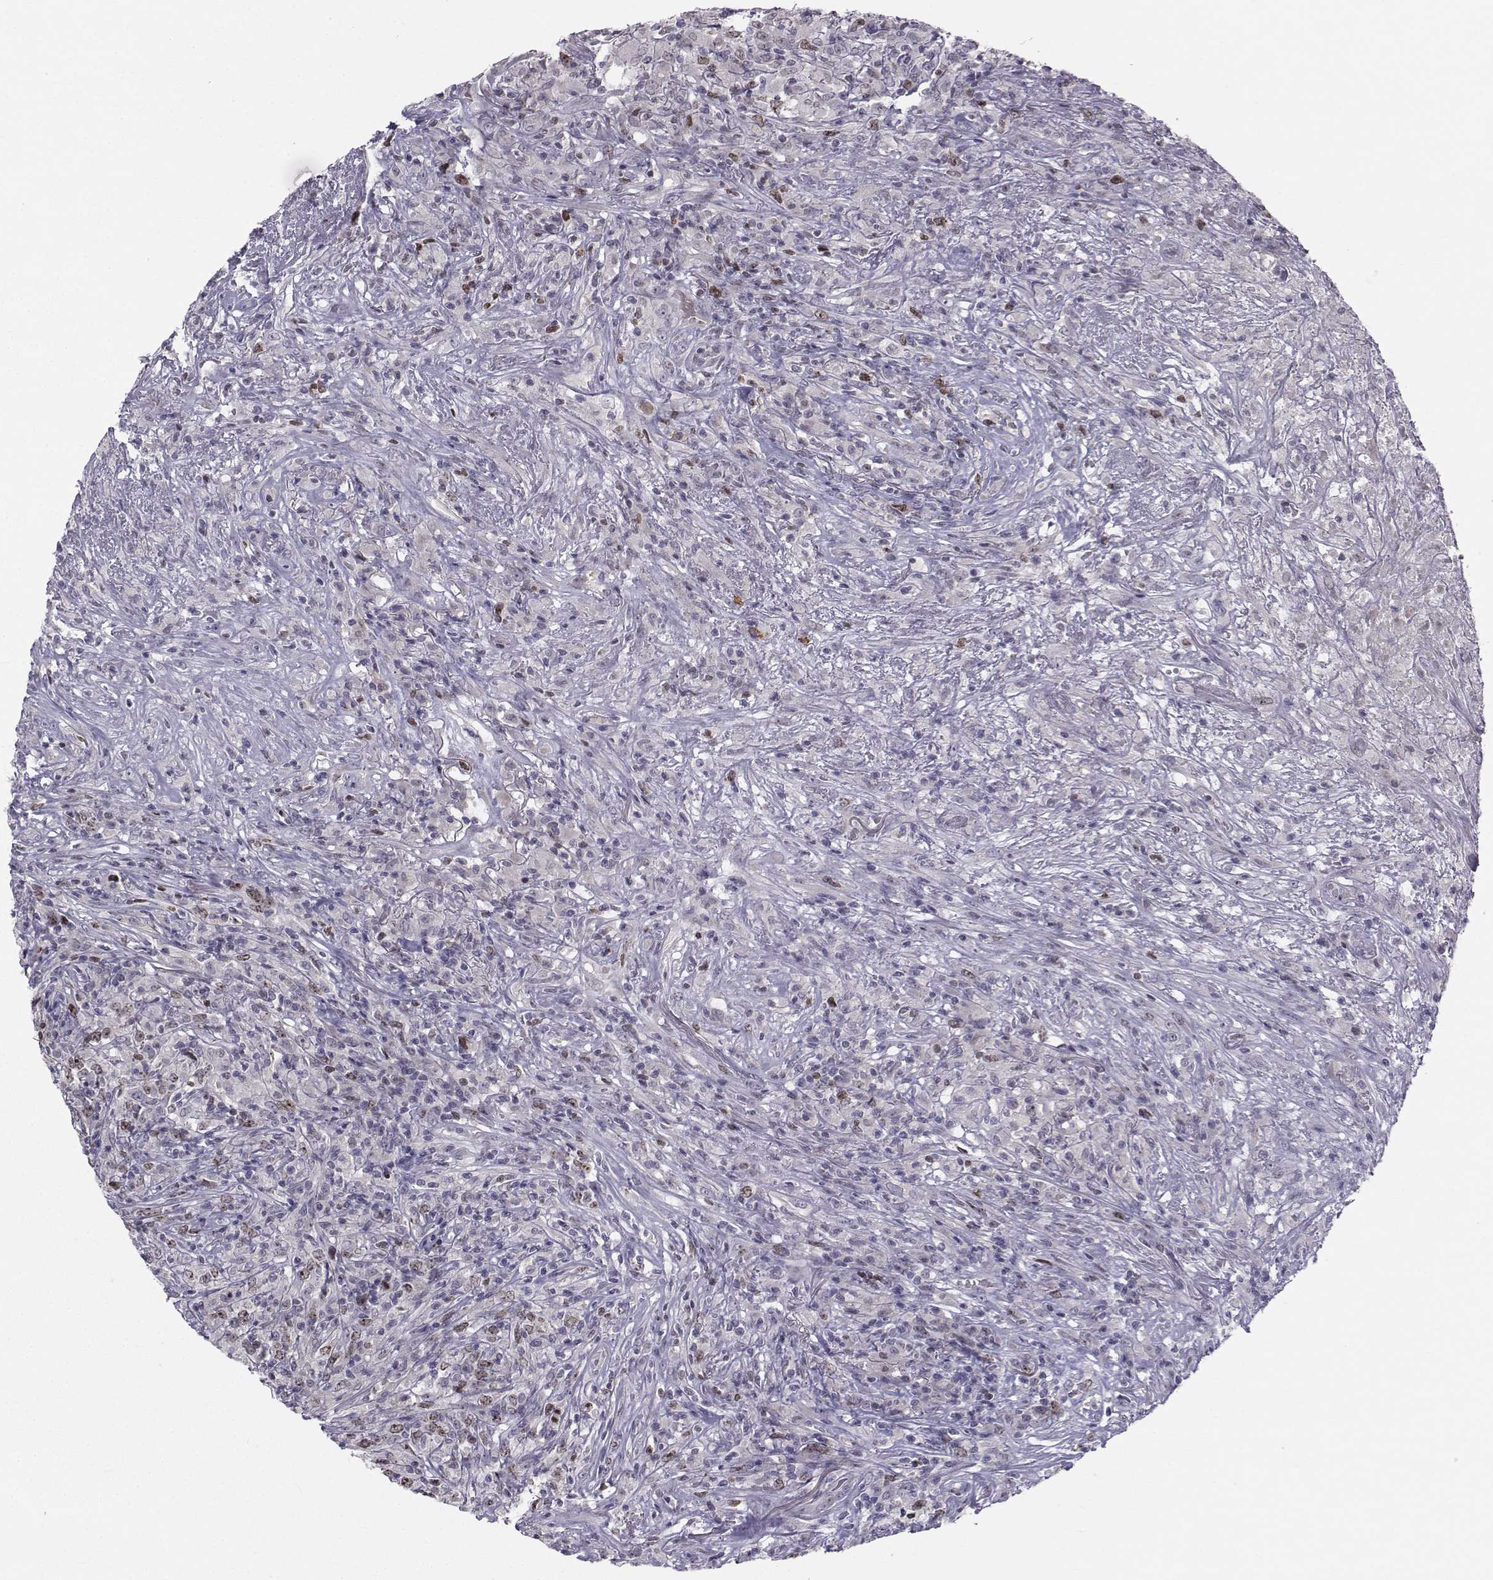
{"staining": {"intensity": "moderate", "quantity": "25%-75%", "location": "nuclear"}, "tissue": "lymphoma", "cell_type": "Tumor cells", "image_type": "cancer", "snomed": [{"axis": "morphology", "description": "Malignant lymphoma, non-Hodgkin's type, High grade"}, {"axis": "topography", "description": "Lung"}], "caption": "Malignant lymphoma, non-Hodgkin's type (high-grade) stained for a protein displays moderate nuclear positivity in tumor cells. The protein of interest is stained brown, and the nuclei are stained in blue (DAB (3,3'-diaminobenzidine) IHC with brightfield microscopy, high magnification).", "gene": "LRP8", "patient": {"sex": "male", "age": 79}}